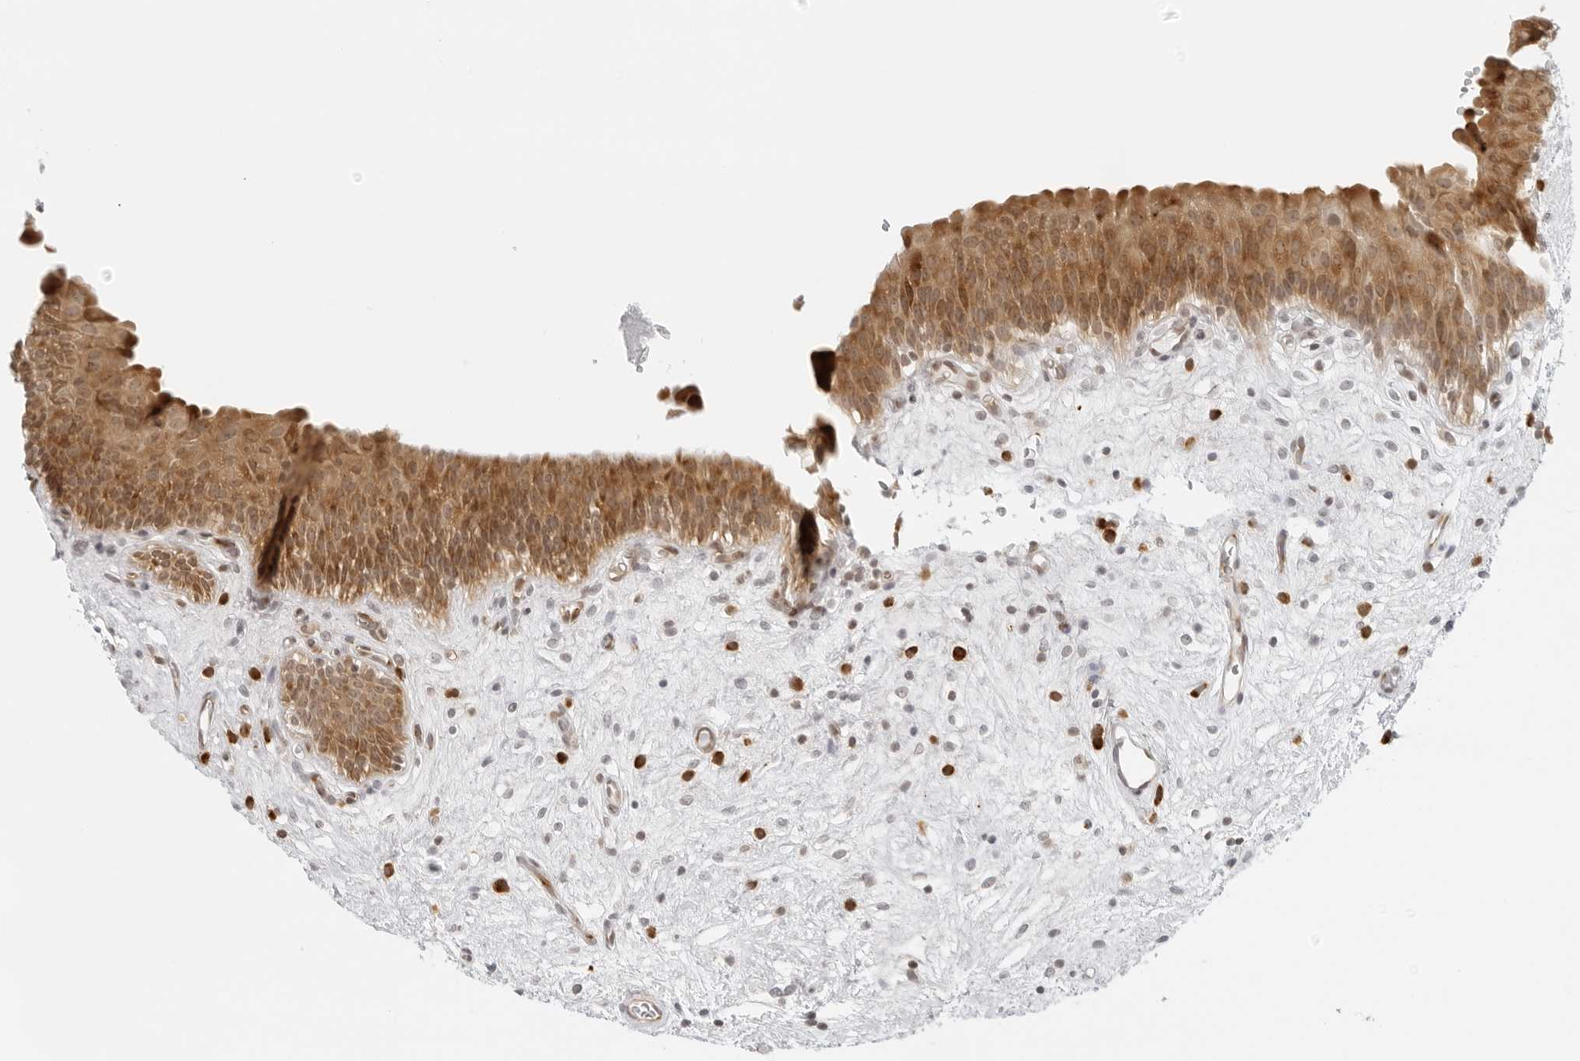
{"staining": {"intensity": "moderate", "quantity": ">75%", "location": "cytoplasmic/membranous,nuclear"}, "tissue": "urinary bladder", "cell_type": "Urothelial cells", "image_type": "normal", "snomed": [{"axis": "morphology", "description": "Normal tissue, NOS"}, {"axis": "topography", "description": "Urinary bladder"}], "caption": "The image exhibits a brown stain indicating the presence of a protein in the cytoplasmic/membranous,nuclear of urothelial cells in urinary bladder. Using DAB (3,3'-diaminobenzidine) (brown) and hematoxylin (blue) stains, captured at high magnification using brightfield microscopy.", "gene": "EIF4G1", "patient": {"sex": "male", "age": 83}}